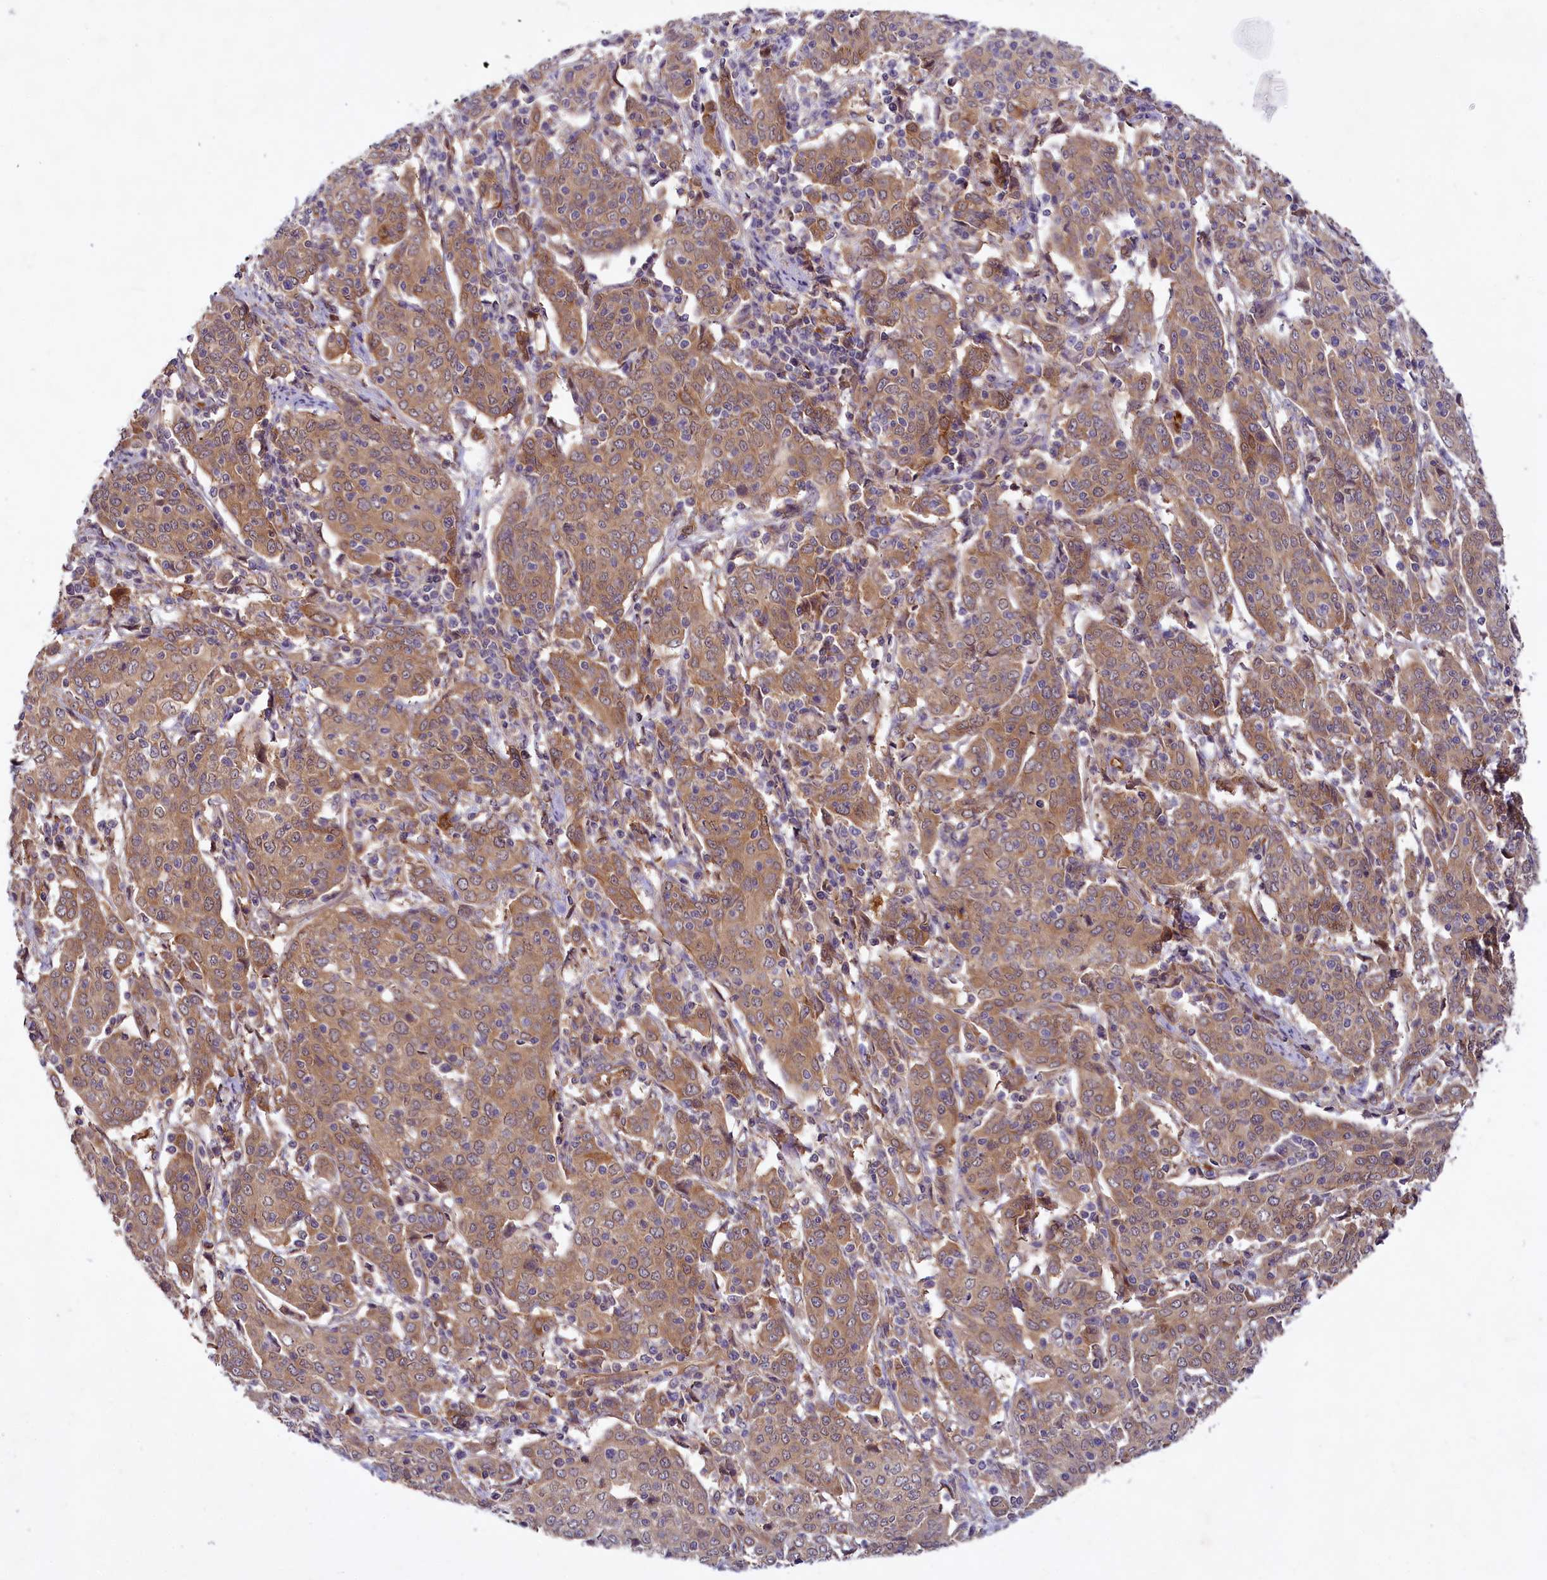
{"staining": {"intensity": "moderate", "quantity": ">75%", "location": "cytoplasmic/membranous"}, "tissue": "cervical cancer", "cell_type": "Tumor cells", "image_type": "cancer", "snomed": [{"axis": "morphology", "description": "Squamous cell carcinoma, NOS"}, {"axis": "topography", "description": "Cervix"}], "caption": "DAB immunohistochemical staining of human cervical cancer shows moderate cytoplasmic/membranous protein positivity in approximately >75% of tumor cells. (DAB IHC with brightfield microscopy, high magnification).", "gene": "PKN2", "patient": {"sex": "female", "age": 67}}